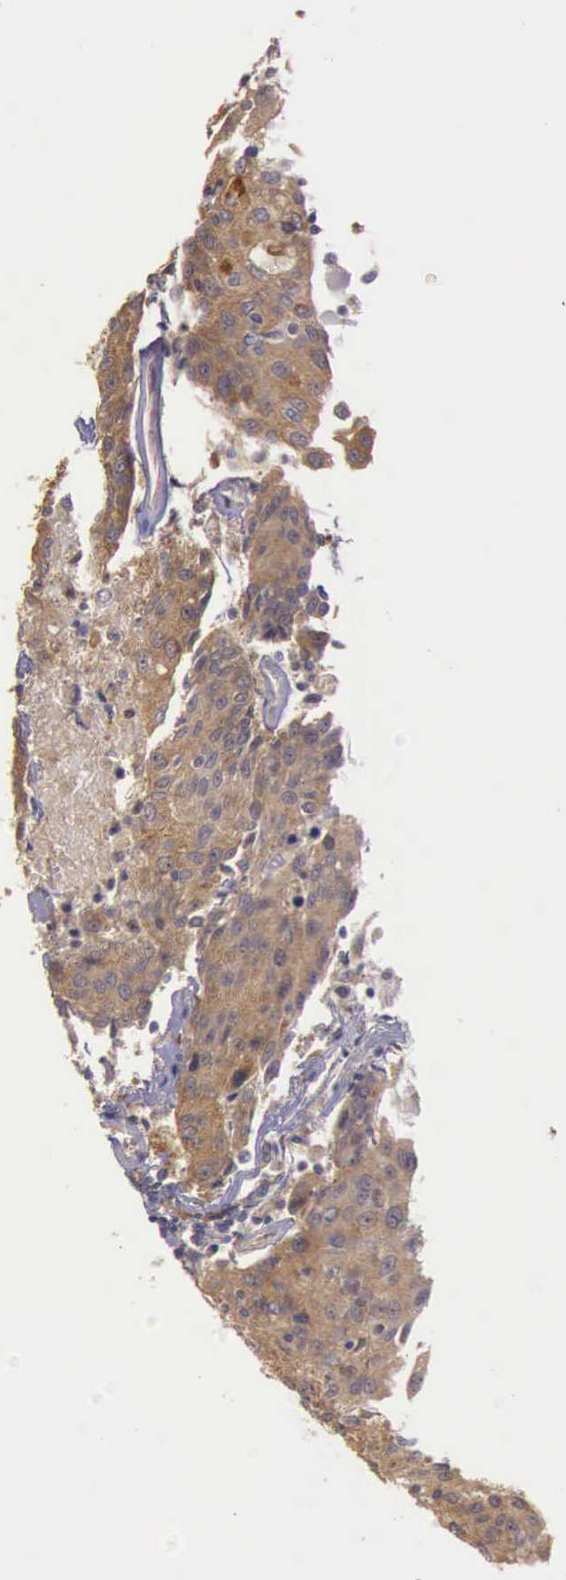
{"staining": {"intensity": "moderate", "quantity": ">75%", "location": "cytoplasmic/membranous"}, "tissue": "urothelial cancer", "cell_type": "Tumor cells", "image_type": "cancer", "snomed": [{"axis": "morphology", "description": "Urothelial carcinoma, High grade"}, {"axis": "topography", "description": "Urinary bladder"}], "caption": "A brown stain shows moderate cytoplasmic/membranous expression of a protein in urothelial cancer tumor cells. The protein of interest is stained brown, and the nuclei are stained in blue (DAB (3,3'-diaminobenzidine) IHC with brightfield microscopy, high magnification).", "gene": "EIF5", "patient": {"sex": "female", "age": 85}}